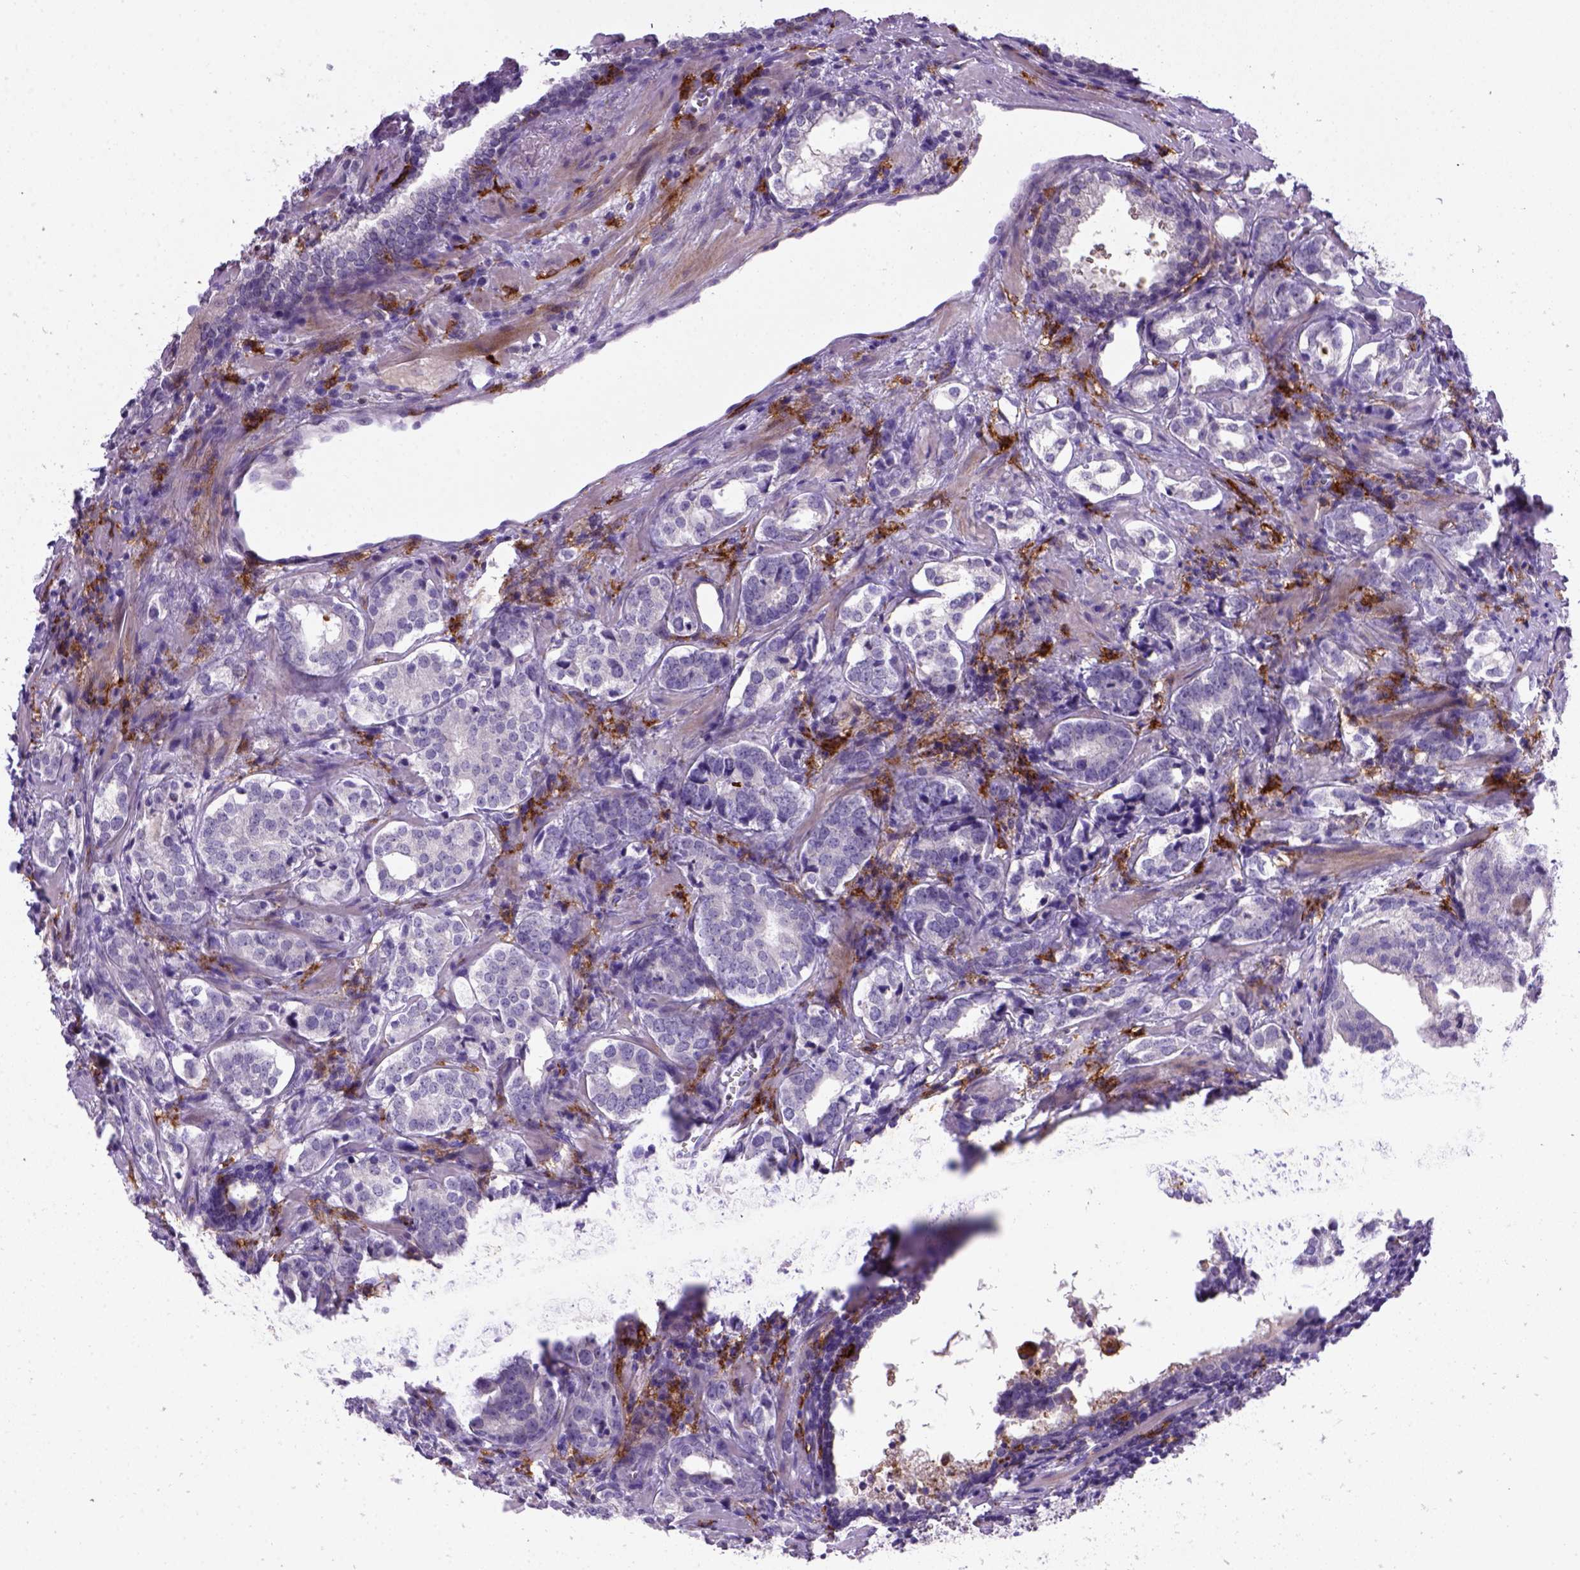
{"staining": {"intensity": "negative", "quantity": "none", "location": "none"}, "tissue": "prostate cancer", "cell_type": "Tumor cells", "image_type": "cancer", "snomed": [{"axis": "morphology", "description": "Adenocarcinoma, NOS"}, {"axis": "topography", "description": "Prostate and seminal vesicle, NOS"}], "caption": "Immunohistochemistry micrograph of neoplastic tissue: adenocarcinoma (prostate) stained with DAB (3,3'-diaminobenzidine) exhibits no significant protein expression in tumor cells.", "gene": "CD14", "patient": {"sex": "male", "age": 63}}